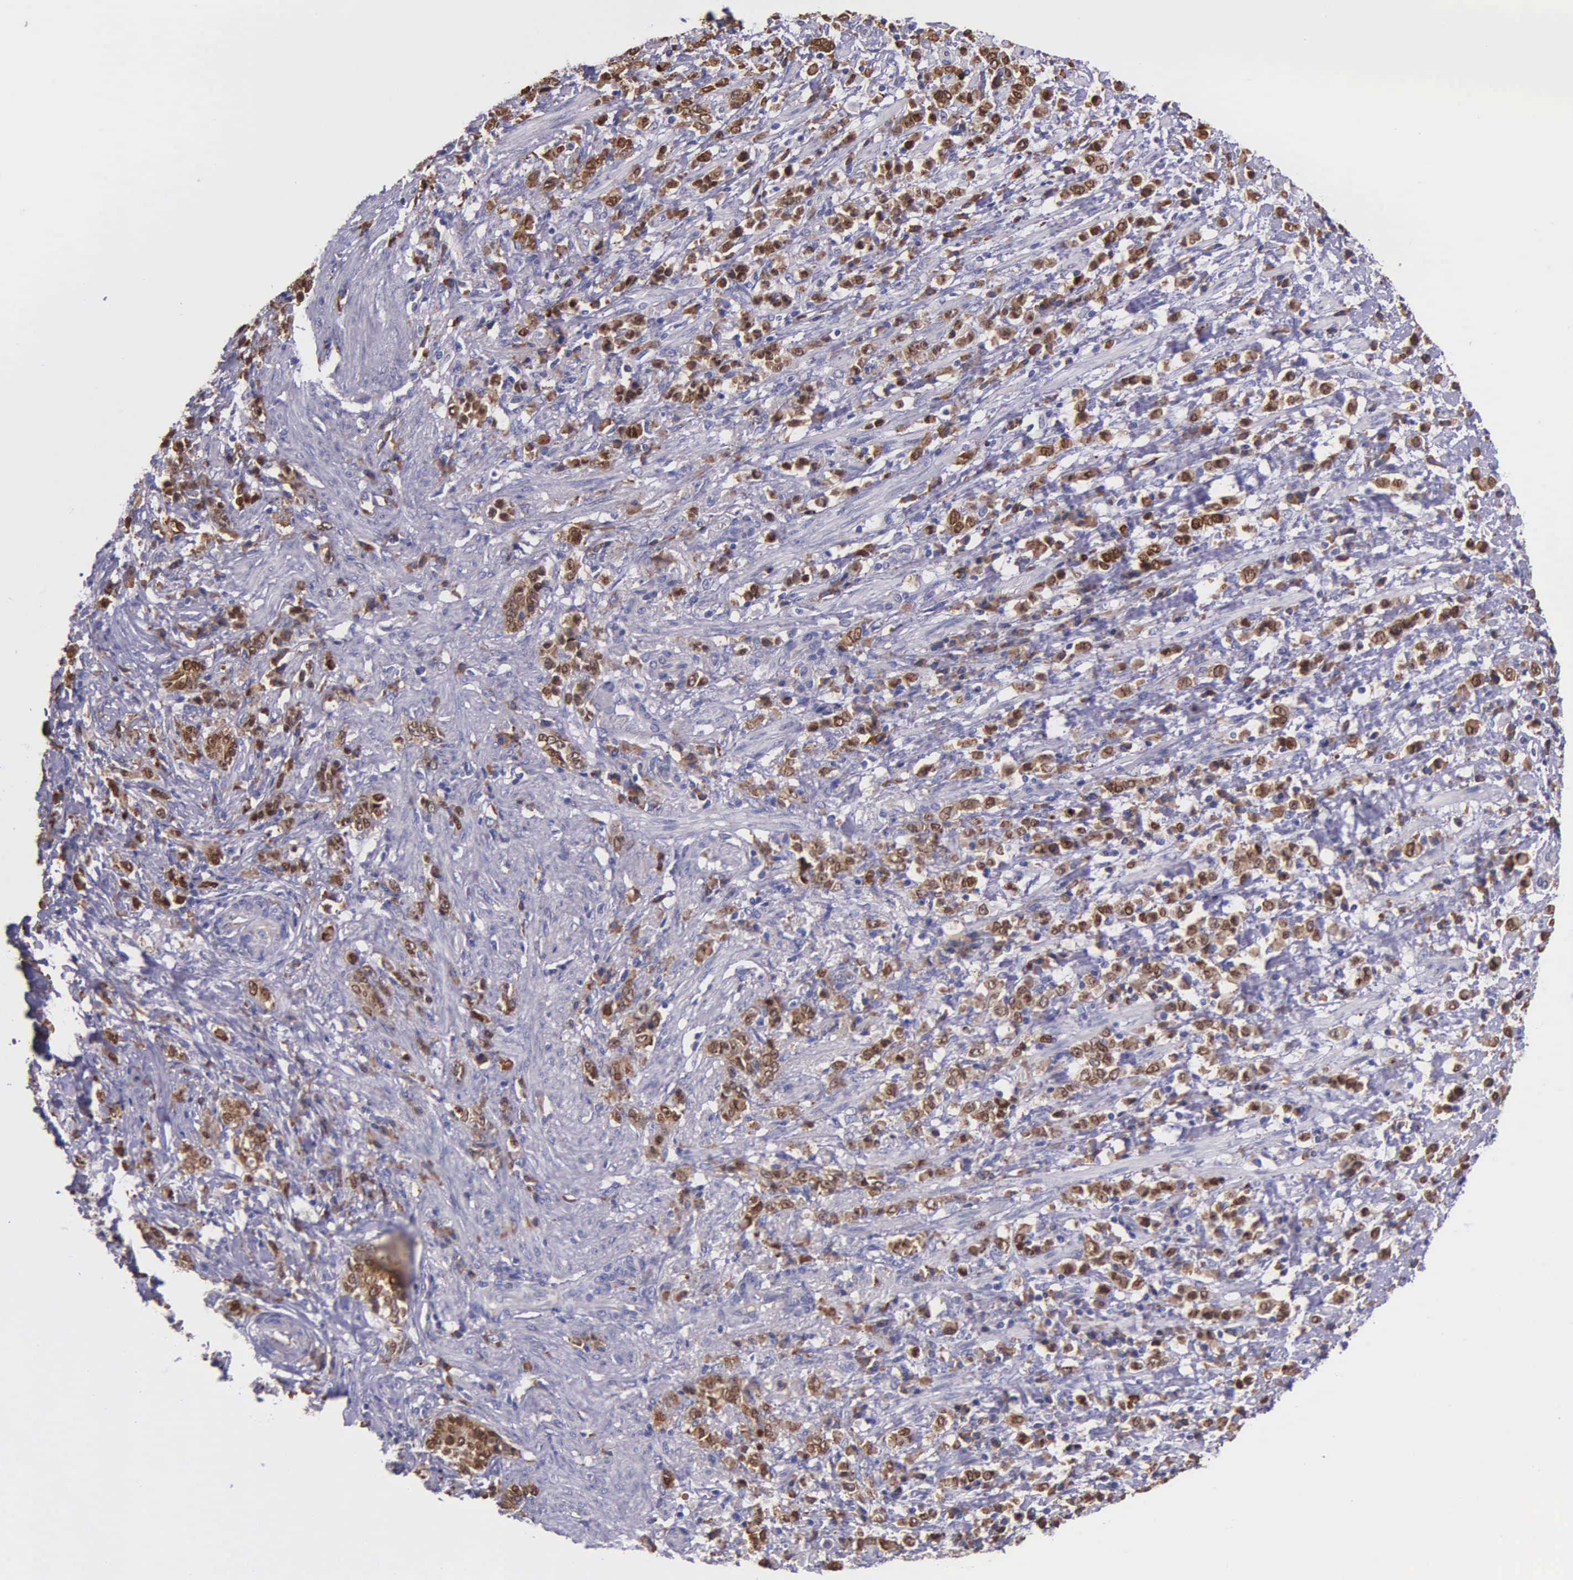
{"staining": {"intensity": "moderate", "quantity": ">75%", "location": "cytoplasmic/membranous"}, "tissue": "stomach cancer", "cell_type": "Tumor cells", "image_type": "cancer", "snomed": [{"axis": "morphology", "description": "Adenocarcinoma, NOS"}, {"axis": "topography", "description": "Stomach, lower"}], "caption": "Moderate cytoplasmic/membranous expression is appreciated in approximately >75% of tumor cells in stomach cancer (adenocarcinoma). (DAB = brown stain, brightfield microscopy at high magnification).", "gene": "ZC3H12B", "patient": {"sex": "male", "age": 88}}